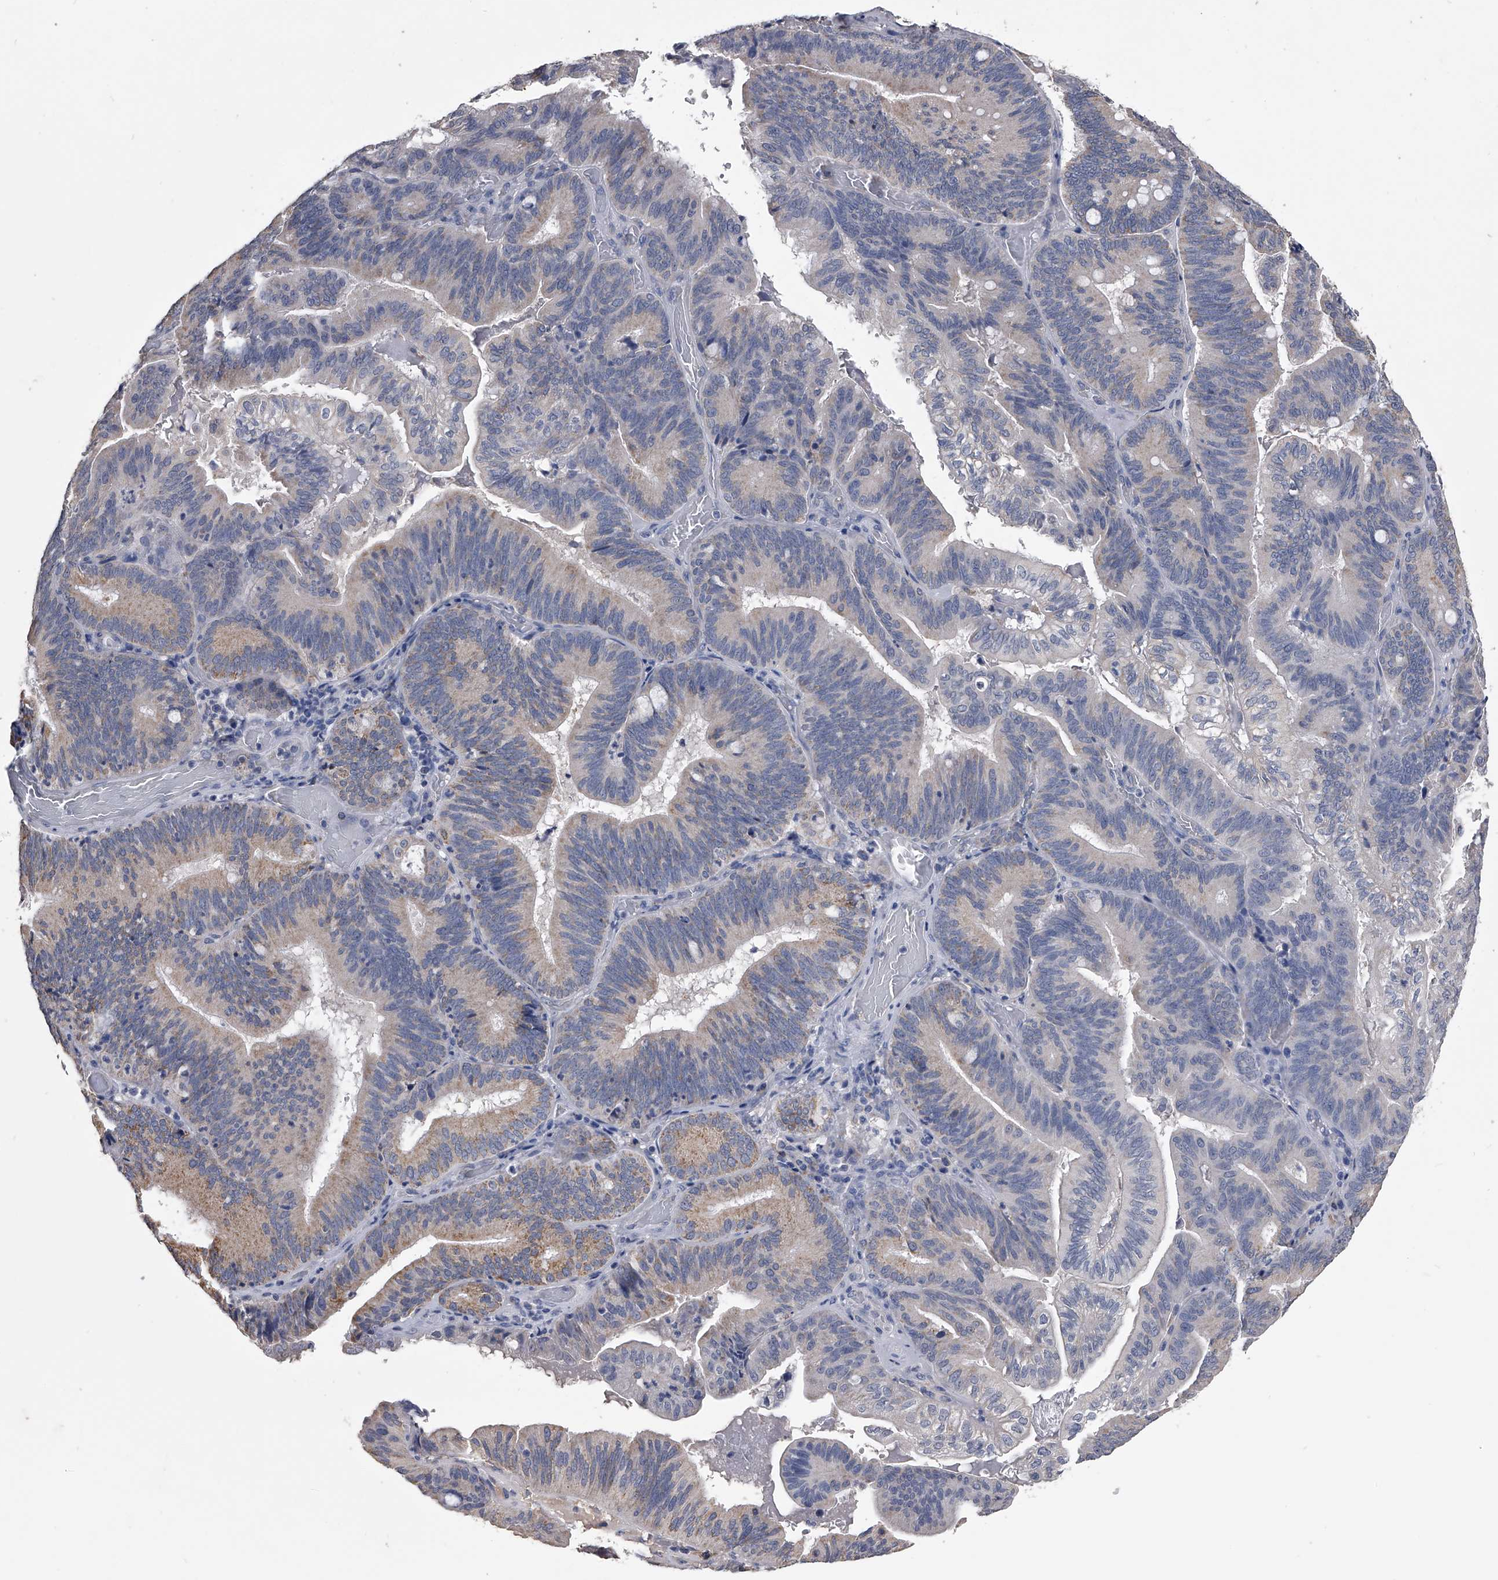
{"staining": {"intensity": "moderate", "quantity": "<25%", "location": "cytoplasmic/membranous"}, "tissue": "pancreatic cancer", "cell_type": "Tumor cells", "image_type": "cancer", "snomed": [{"axis": "morphology", "description": "Adenocarcinoma, NOS"}, {"axis": "topography", "description": "Pancreas"}], "caption": "The photomicrograph shows immunohistochemical staining of pancreatic cancer (adenocarcinoma). There is moderate cytoplasmic/membranous staining is identified in approximately <25% of tumor cells.", "gene": "OAT", "patient": {"sex": "male", "age": 82}}